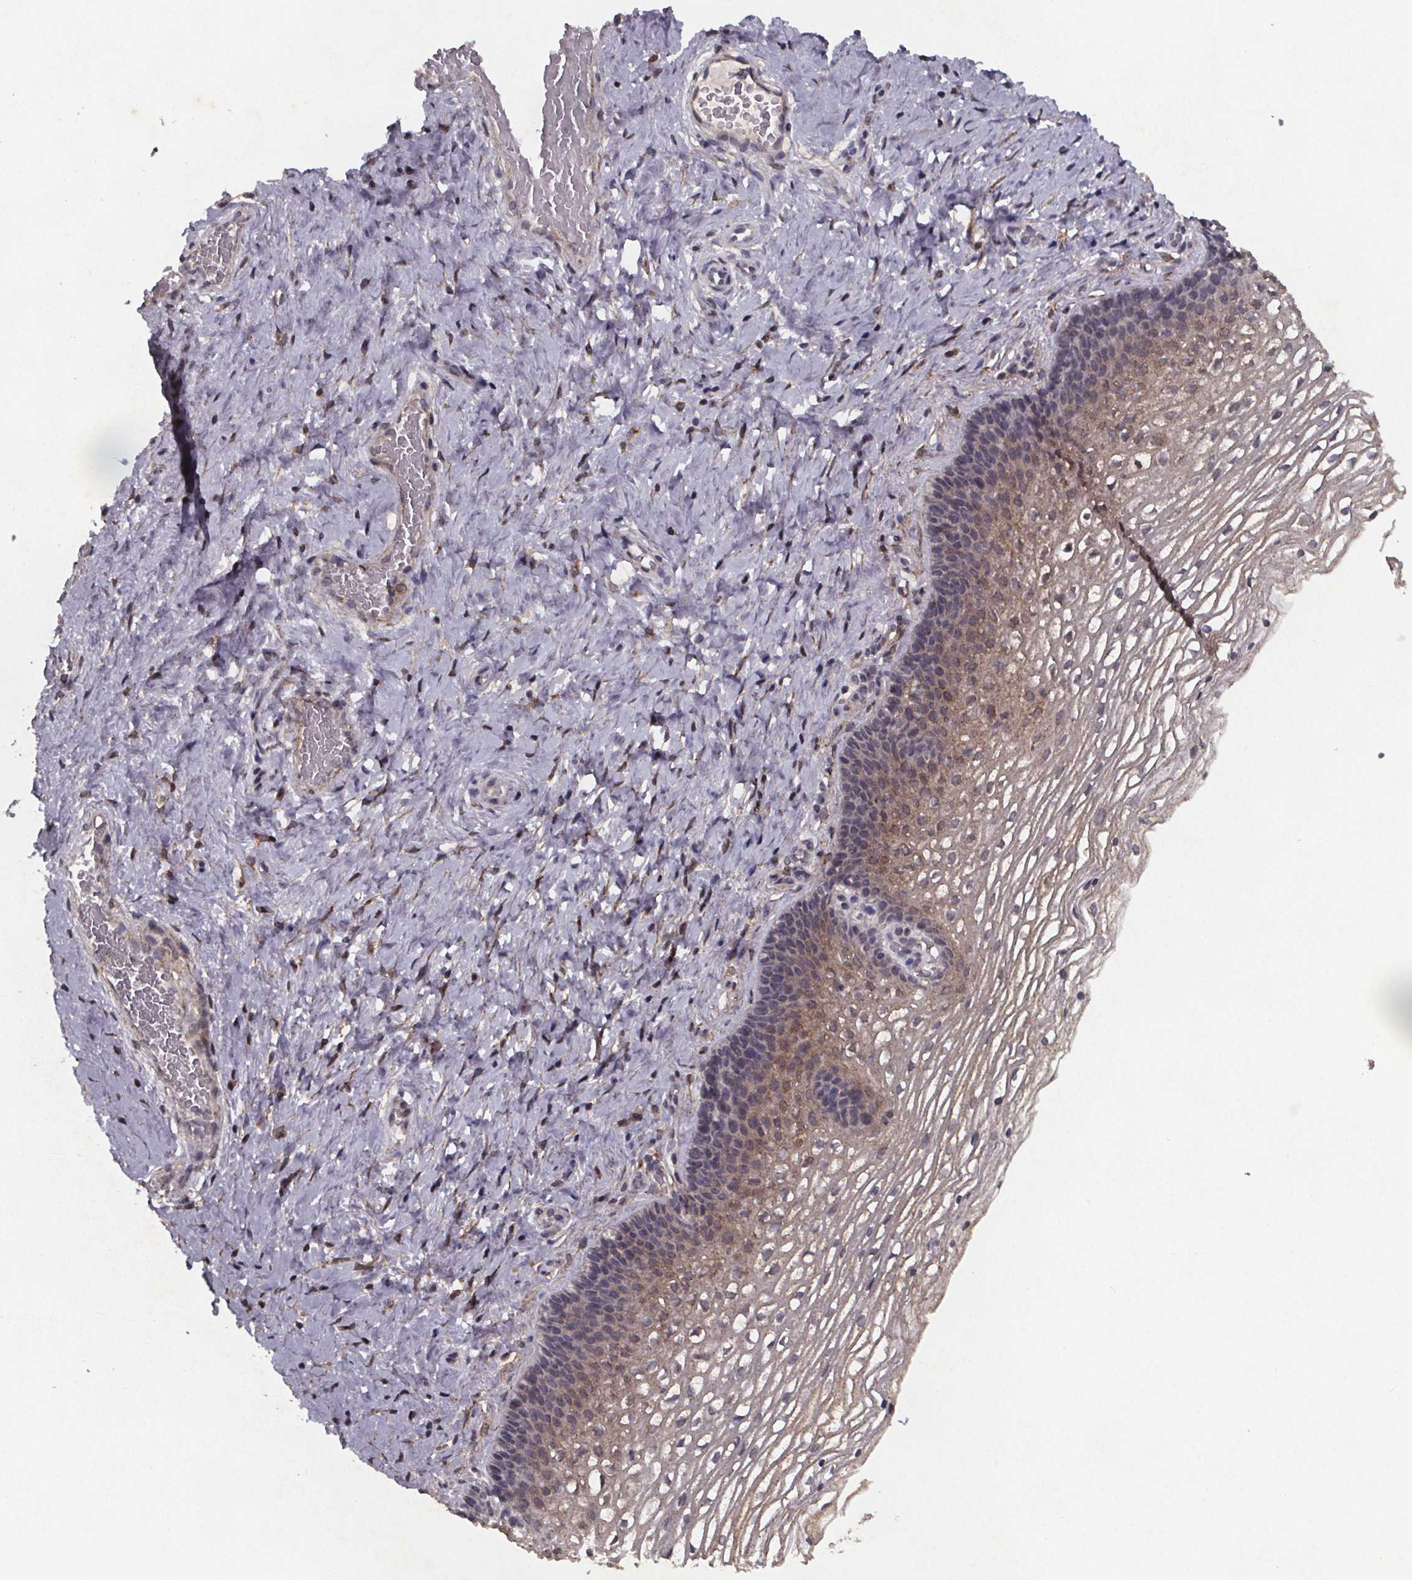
{"staining": {"intensity": "negative", "quantity": "none", "location": "none"}, "tissue": "cervix", "cell_type": "Glandular cells", "image_type": "normal", "snomed": [{"axis": "morphology", "description": "Normal tissue, NOS"}, {"axis": "topography", "description": "Cervix"}], "caption": "Histopathology image shows no protein staining in glandular cells of benign cervix.", "gene": "PALLD", "patient": {"sex": "female", "age": 34}}